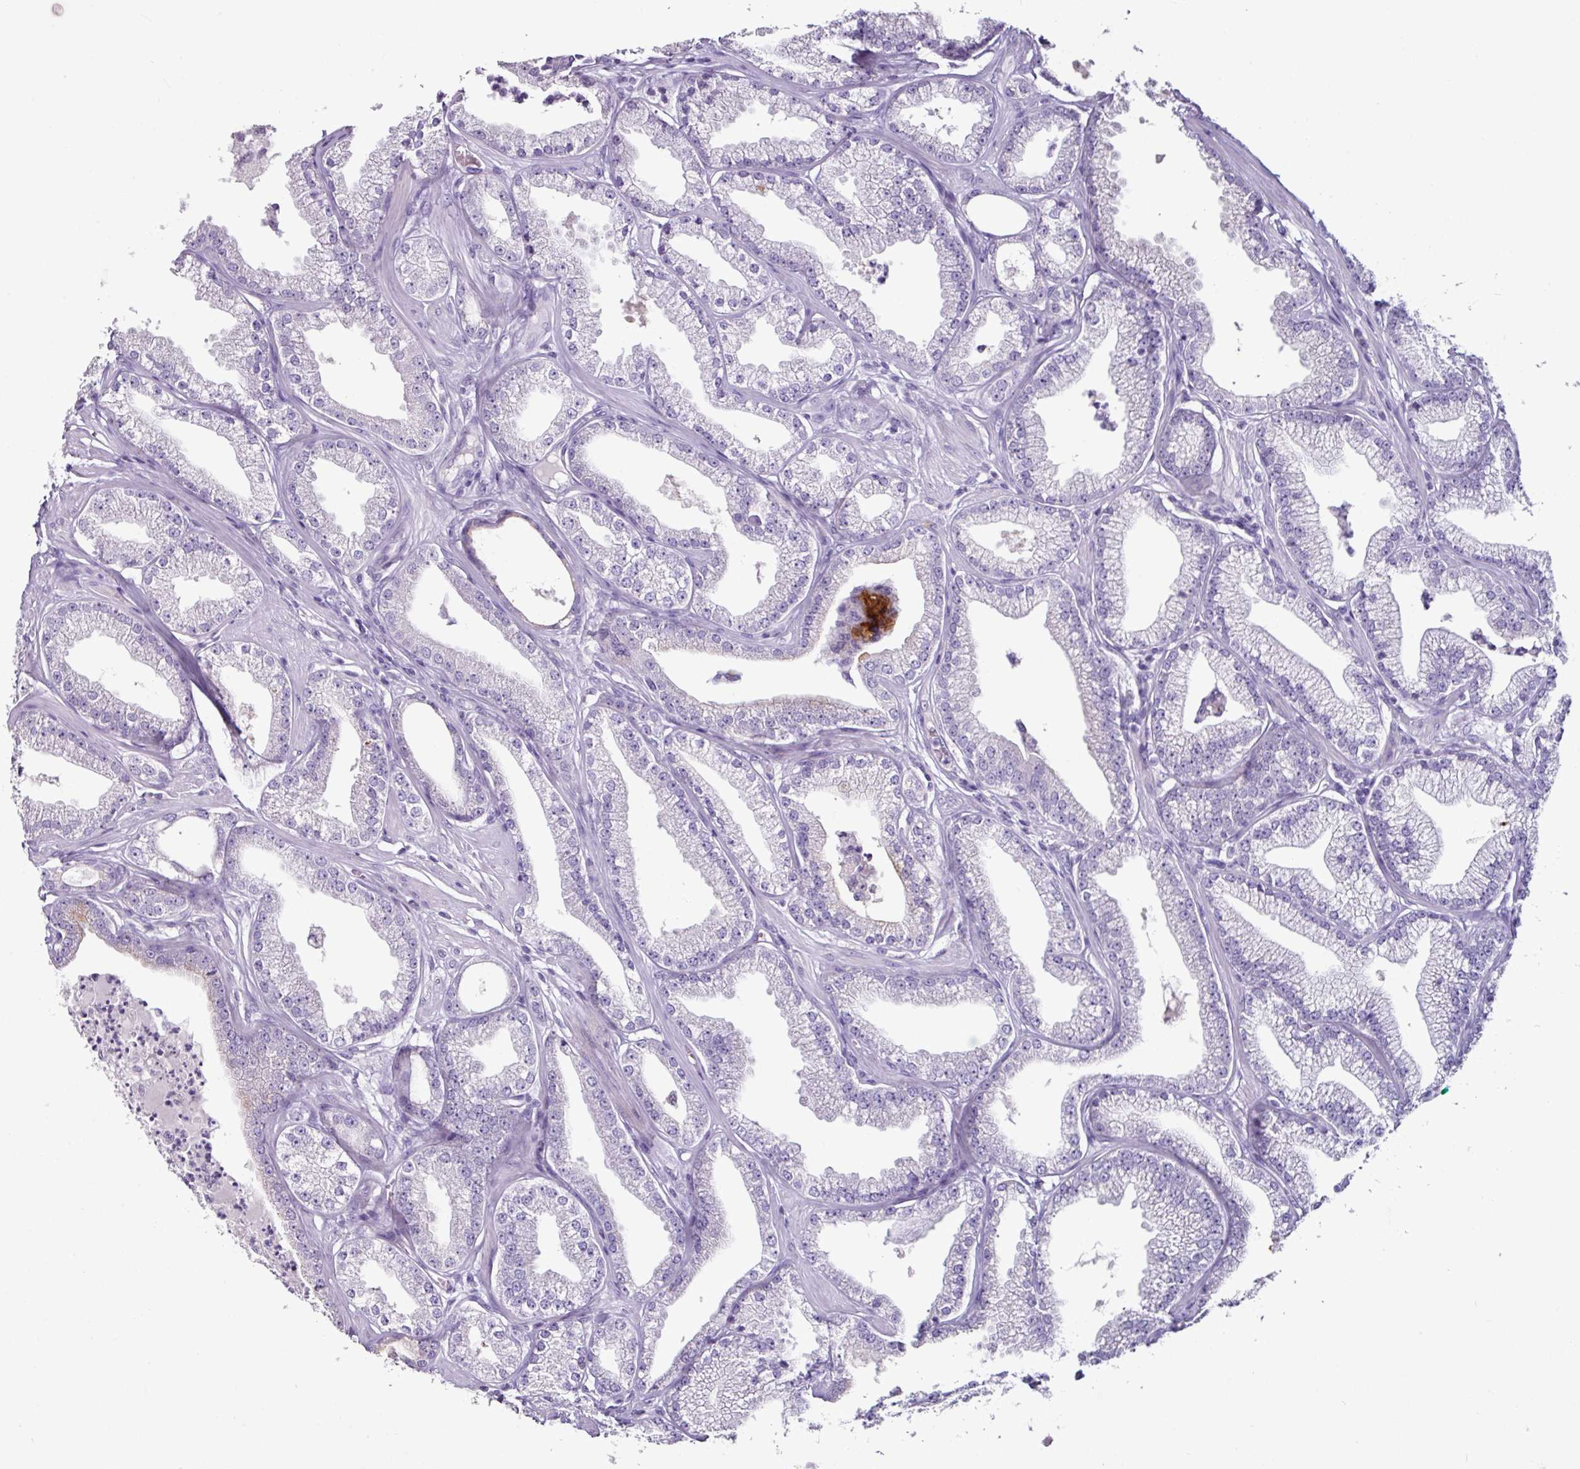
{"staining": {"intensity": "negative", "quantity": "none", "location": "none"}, "tissue": "prostate cancer", "cell_type": "Tumor cells", "image_type": "cancer", "snomed": [{"axis": "morphology", "description": "Adenocarcinoma, High grade"}, {"axis": "topography", "description": "Prostate"}], "caption": "This is an immunohistochemistry photomicrograph of human prostate cancer. There is no expression in tumor cells.", "gene": "GLP2R", "patient": {"sex": "male", "age": 67}}